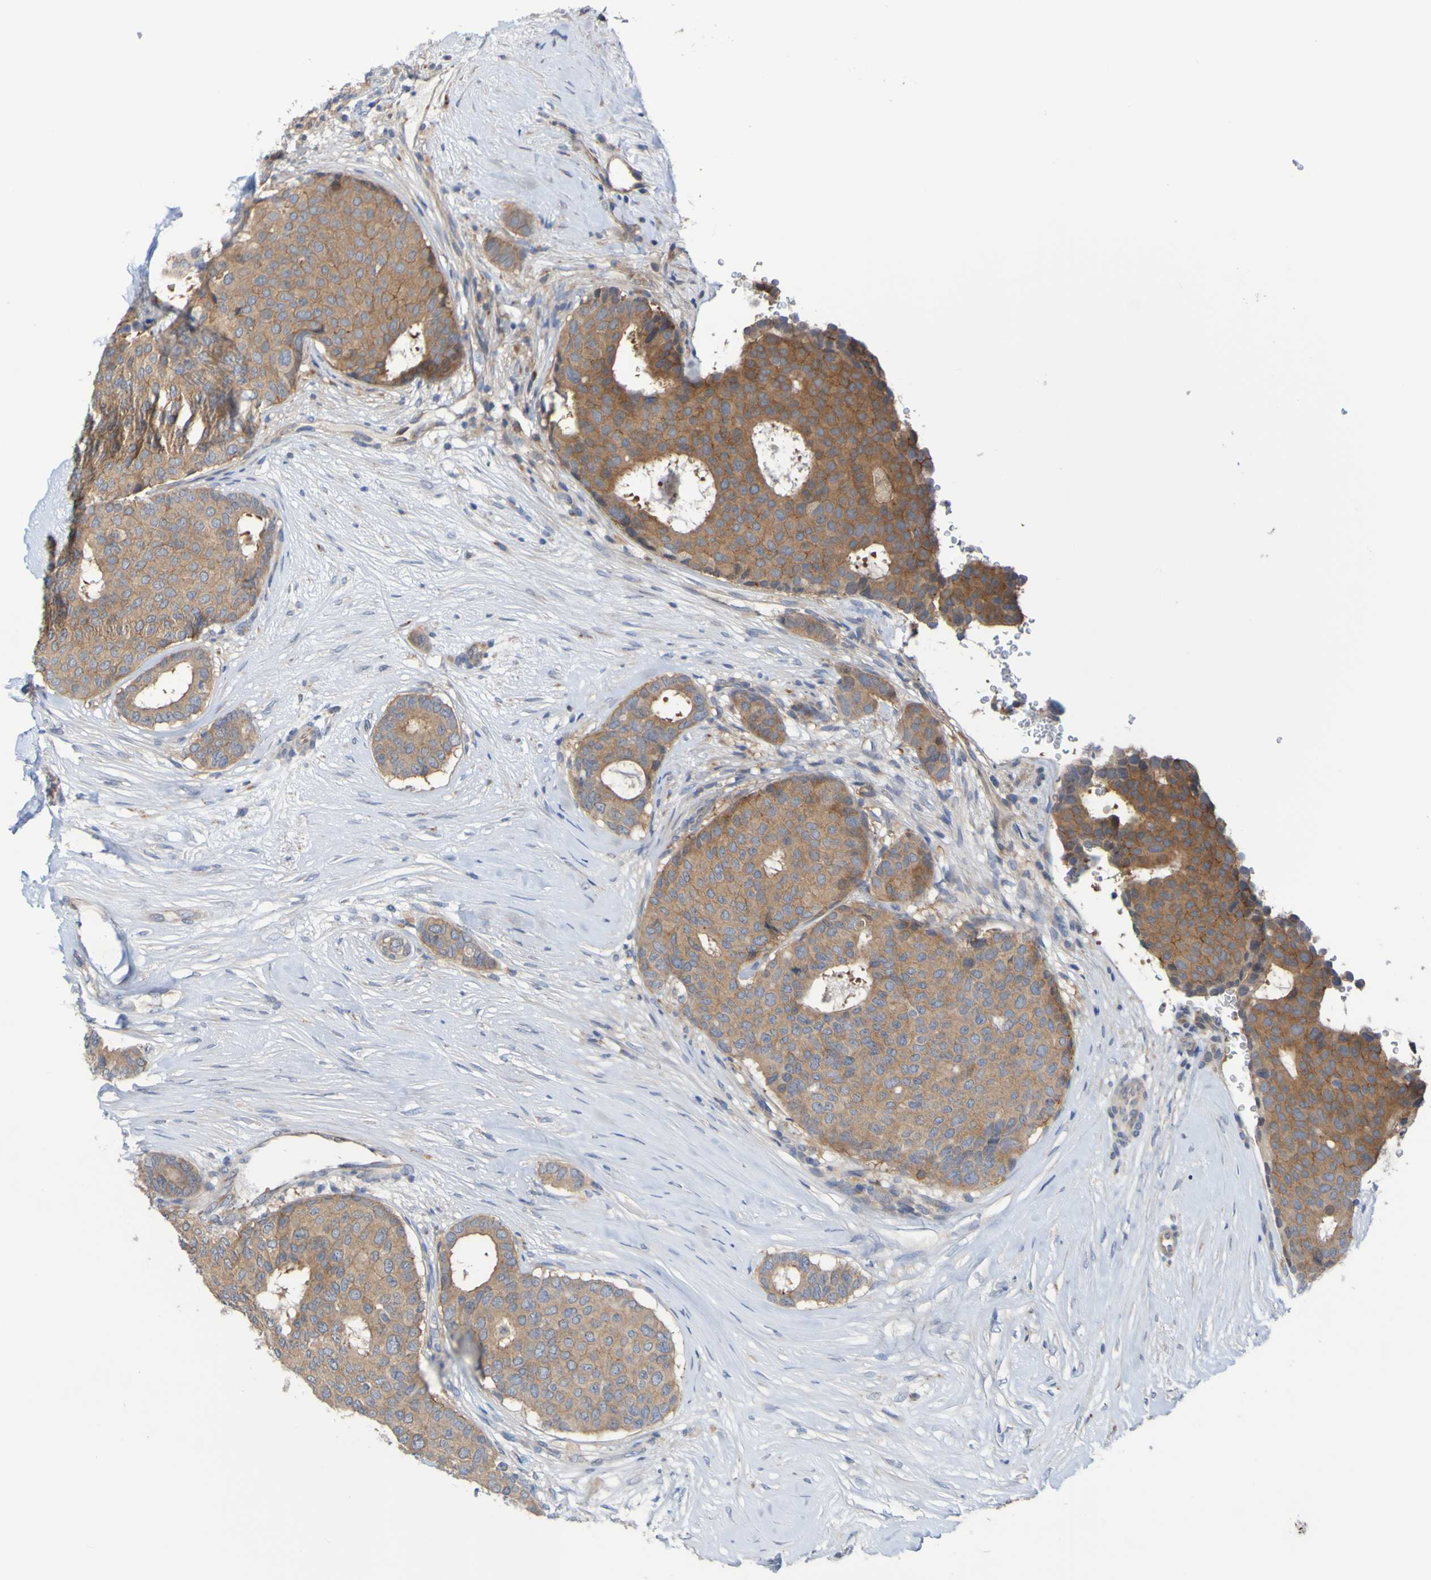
{"staining": {"intensity": "moderate", "quantity": ">75%", "location": "cytoplasmic/membranous"}, "tissue": "breast cancer", "cell_type": "Tumor cells", "image_type": "cancer", "snomed": [{"axis": "morphology", "description": "Duct carcinoma"}, {"axis": "topography", "description": "Breast"}], "caption": "Human breast invasive ductal carcinoma stained with a brown dye exhibits moderate cytoplasmic/membranous positive positivity in about >75% of tumor cells.", "gene": "SDK1", "patient": {"sex": "female", "age": 75}}